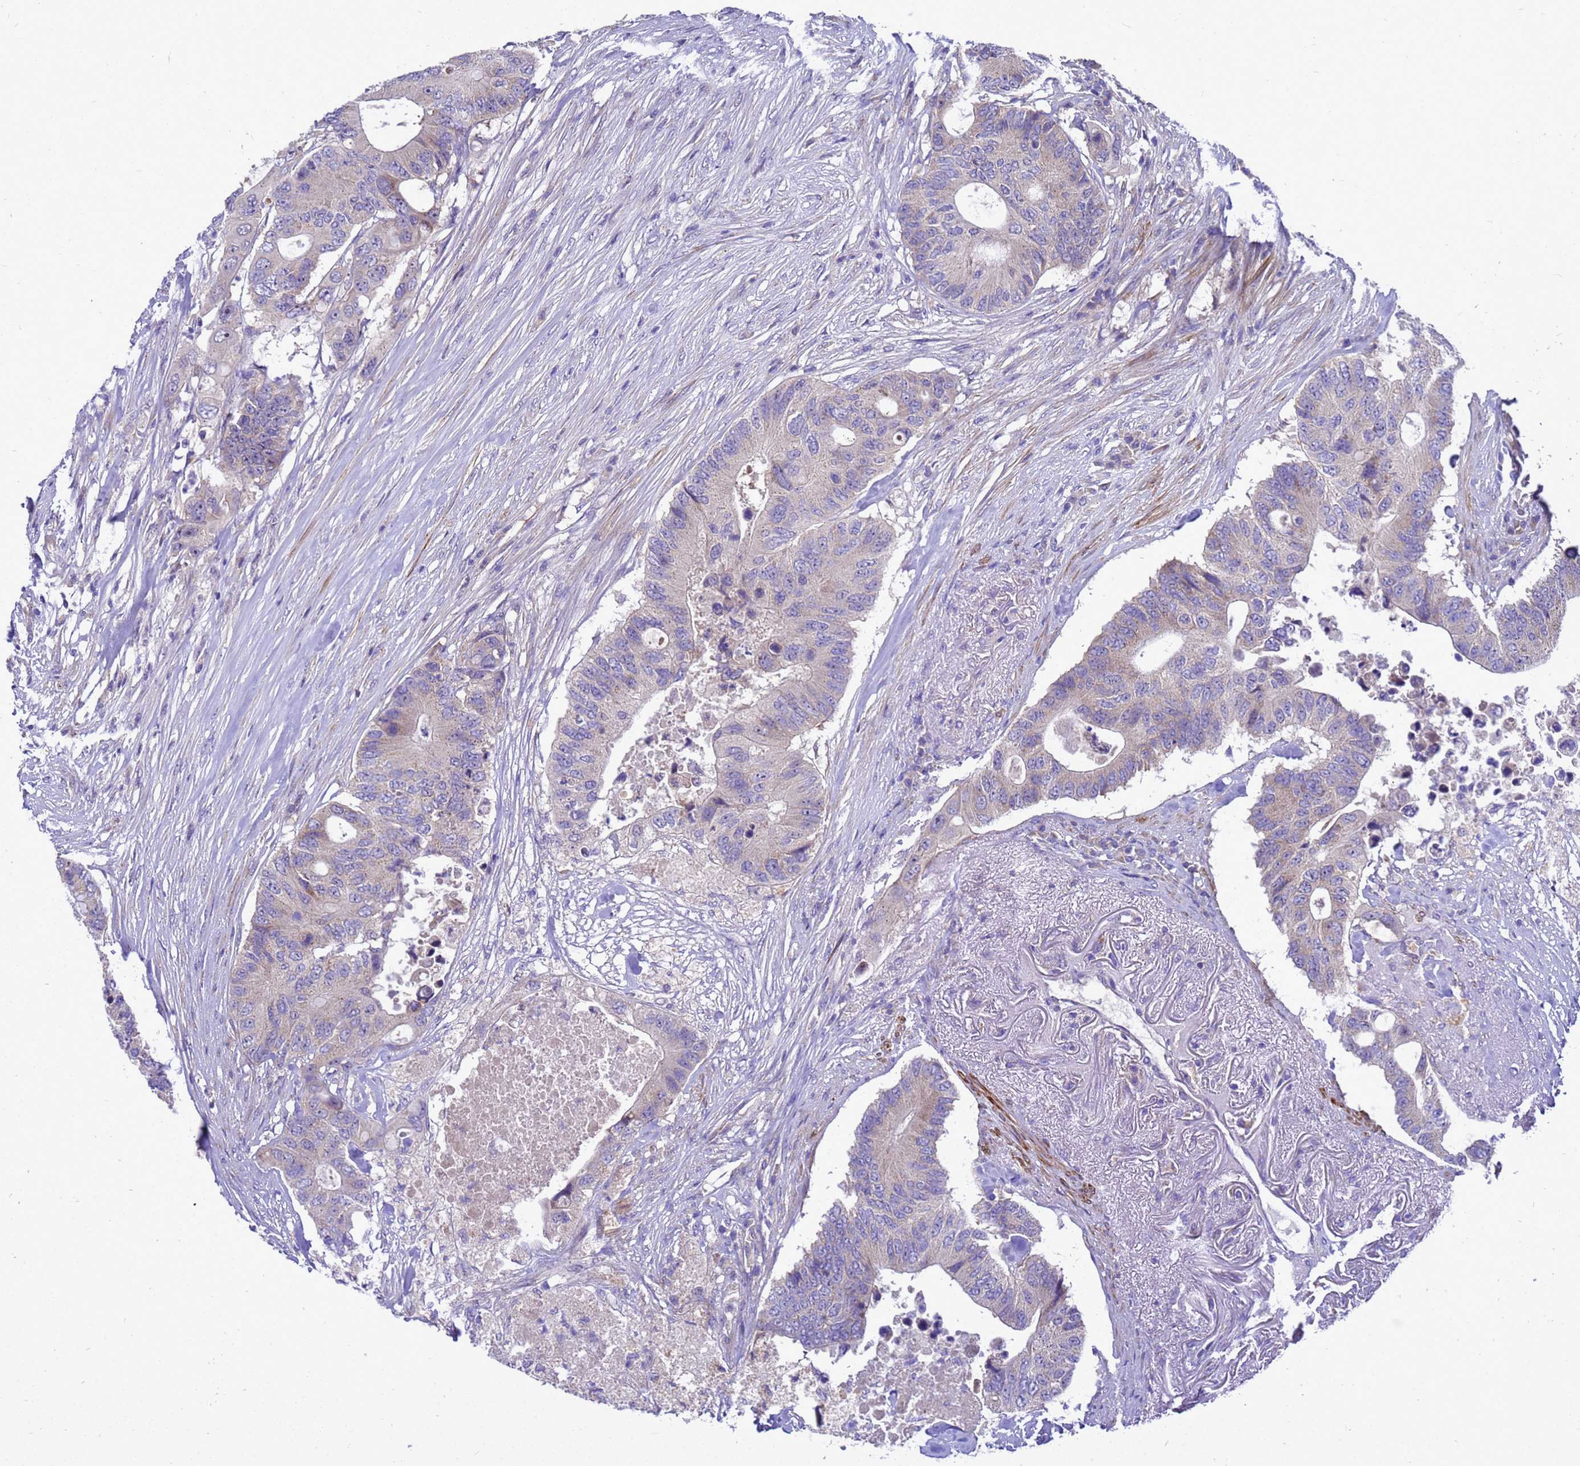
{"staining": {"intensity": "negative", "quantity": "none", "location": "none"}, "tissue": "colorectal cancer", "cell_type": "Tumor cells", "image_type": "cancer", "snomed": [{"axis": "morphology", "description": "Adenocarcinoma, NOS"}, {"axis": "topography", "description": "Colon"}], "caption": "This is a image of IHC staining of colorectal cancer (adenocarcinoma), which shows no expression in tumor cells.", "gene": "POP7", "patient": {"sex": "male", "age": 71}}